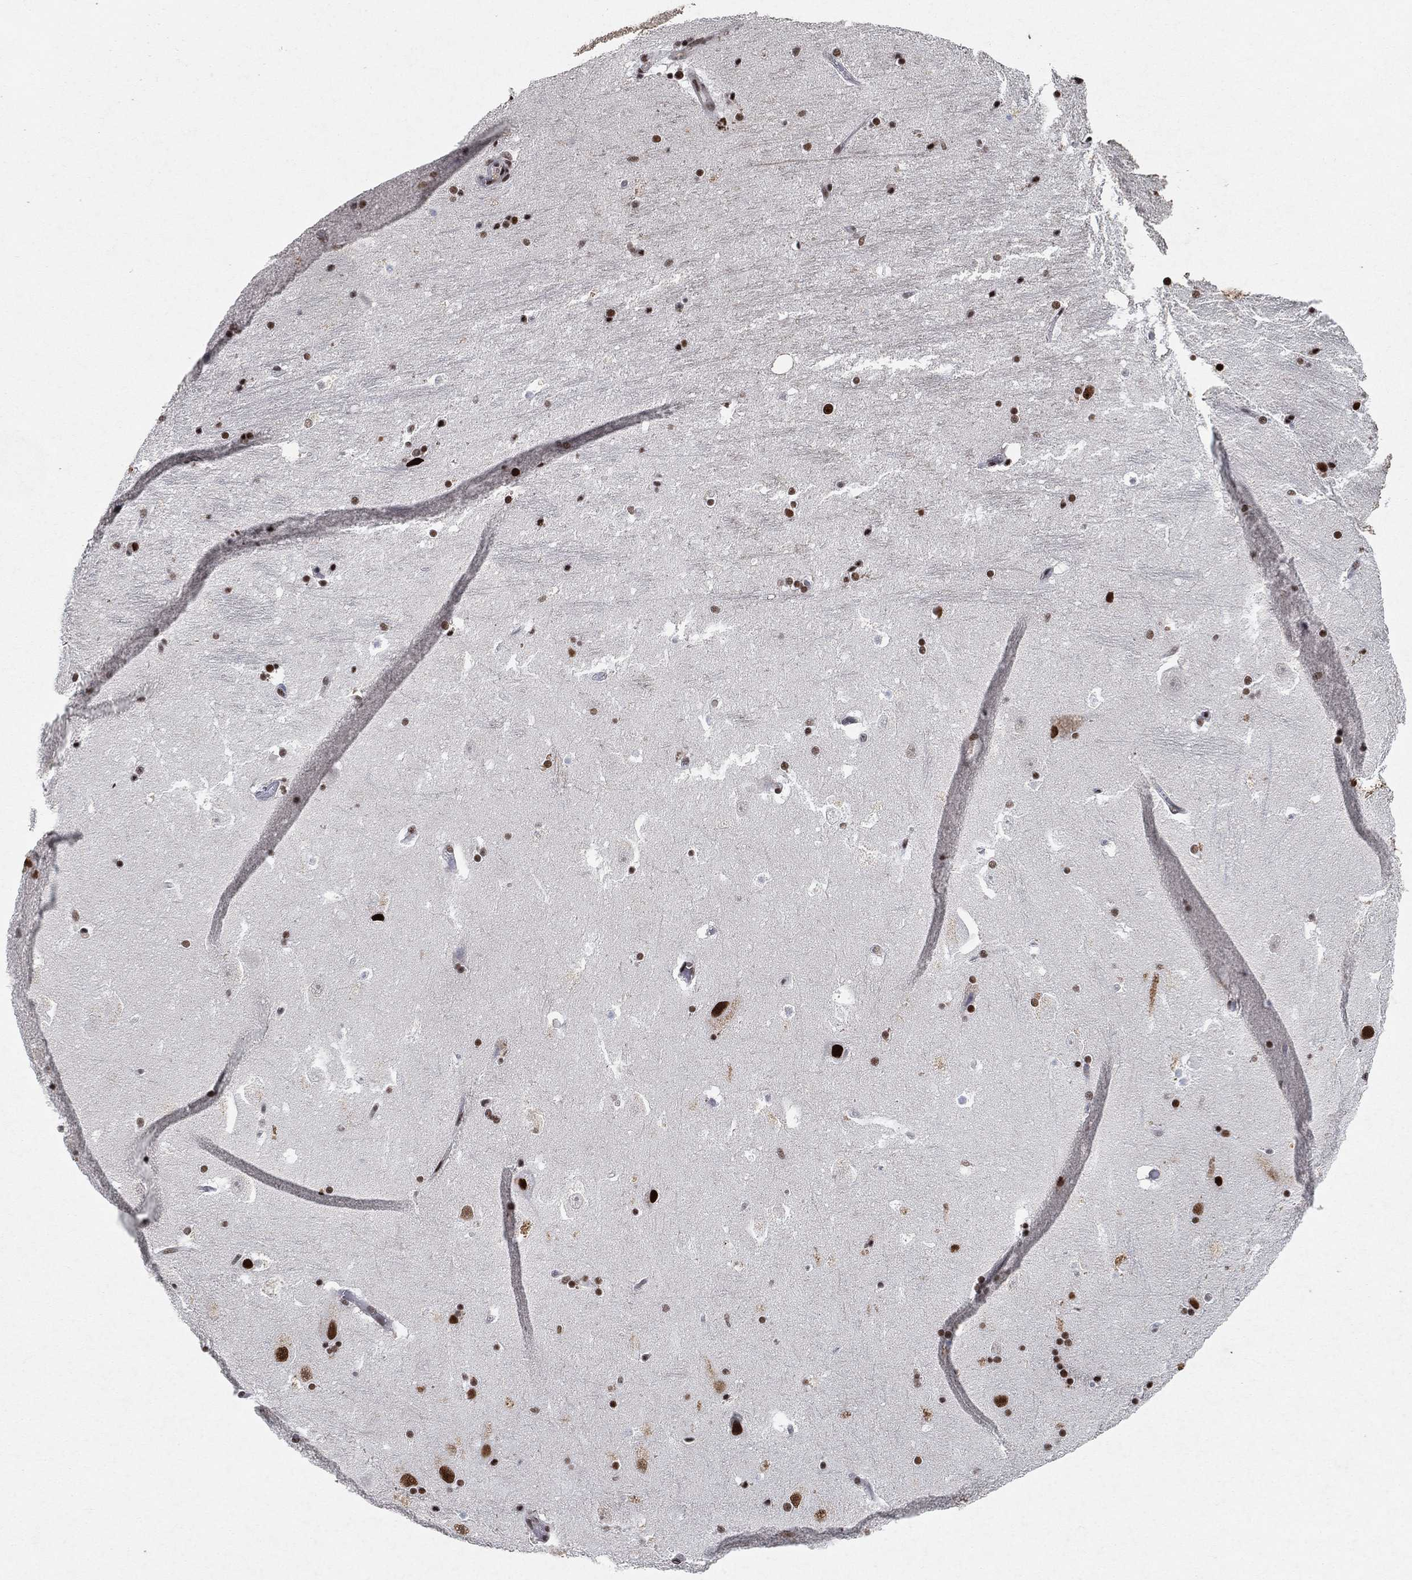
{"staining": {"intensity": "strong", "quantity": "<25%", "location": "nuclear"}, "tissue": "hippocampus", "cell_type": "Glial cells", "image_type": "normal", "snomed": [{"axis": "morphology", "description": "Normal tissue, NOS"}, {"axis": "topography", "description": "Hippocampus"}], "caption": "Human hippocampus stained for a protein (brown) reveals strong nuclear positive expression in about <25% of glial cells.", "gene": "DDX27", "patient": {"sex": "male", "age": 51}}